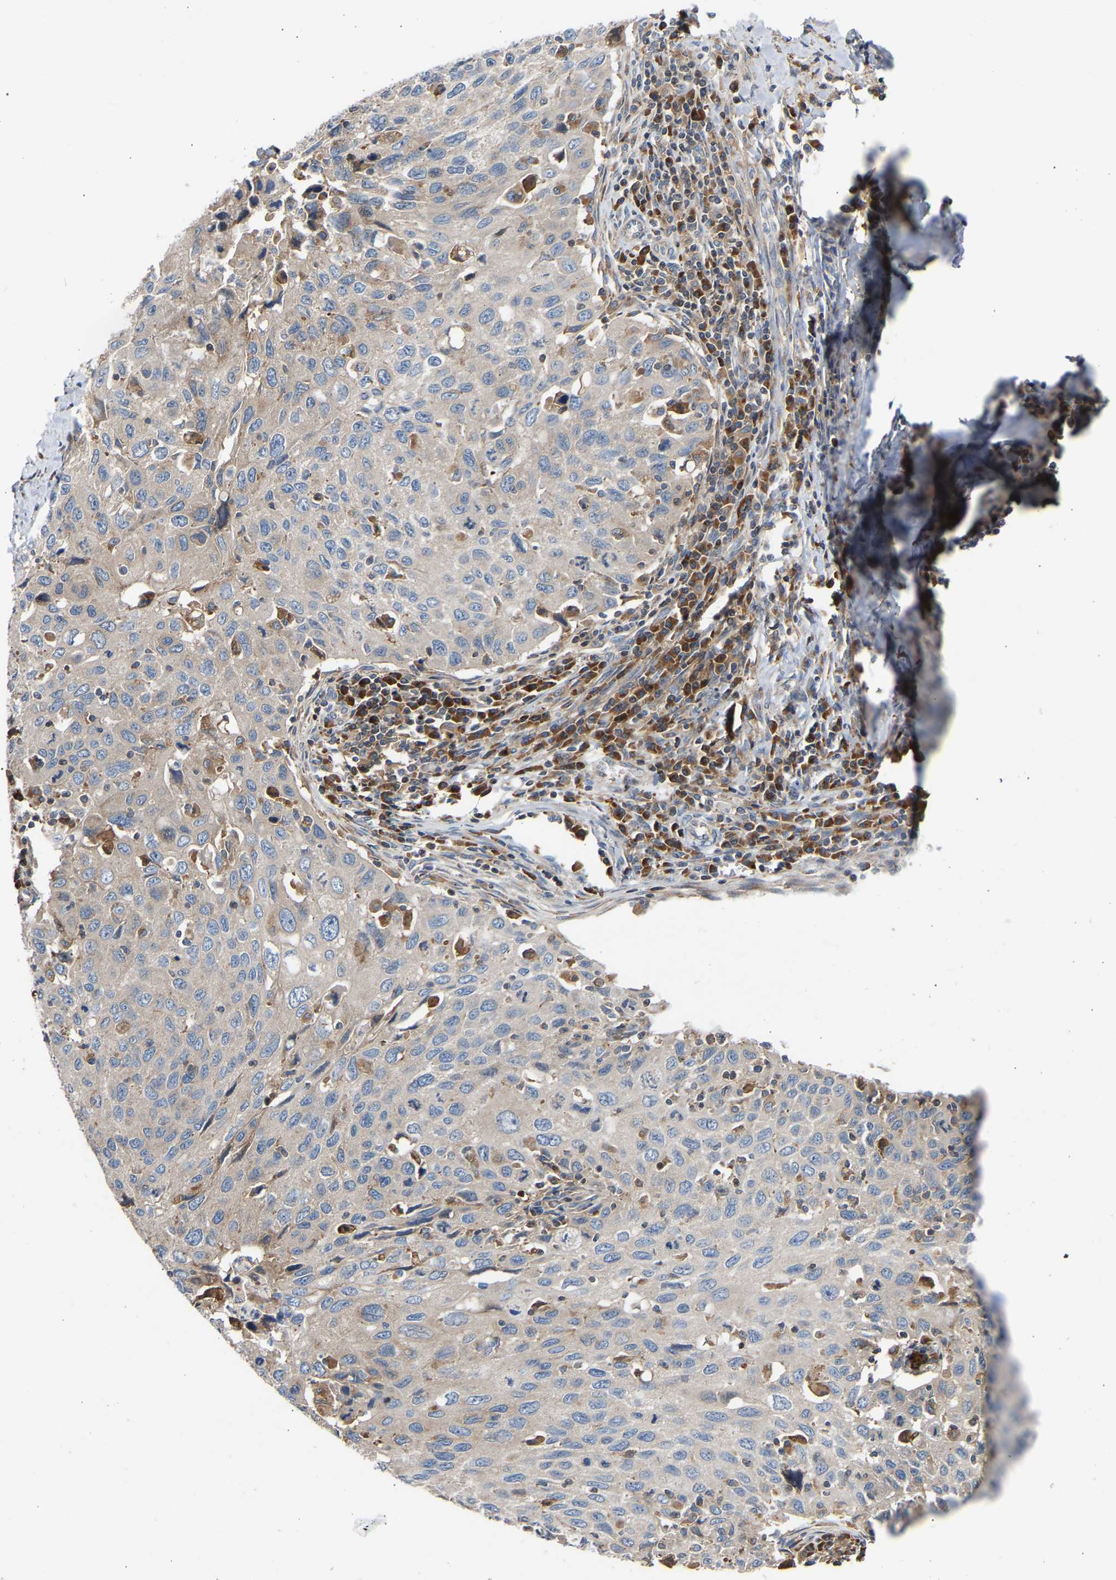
{"staining": {"intensity": "weak", "quantity": ">75%", "location": "cytoplasmic/membranous"}, "tissue": "cervical cancer", "cell_type": "Tumor cells", "image_type": "cancer", "snomed": [{"axis": "morphology", "description": "Squamous cell carcinoma, NOS"}, {"axis": "topography", "description": "Cervix"}], "caption": "The photomicrograph shows staining of cervical cancer (squamous cell carcinoma), revealing weak cytoplasmic/membranous protein expression (brown color) within tumor cells.", "gene": "GCN1", "patient": {"sex": "female", "age": 53}}